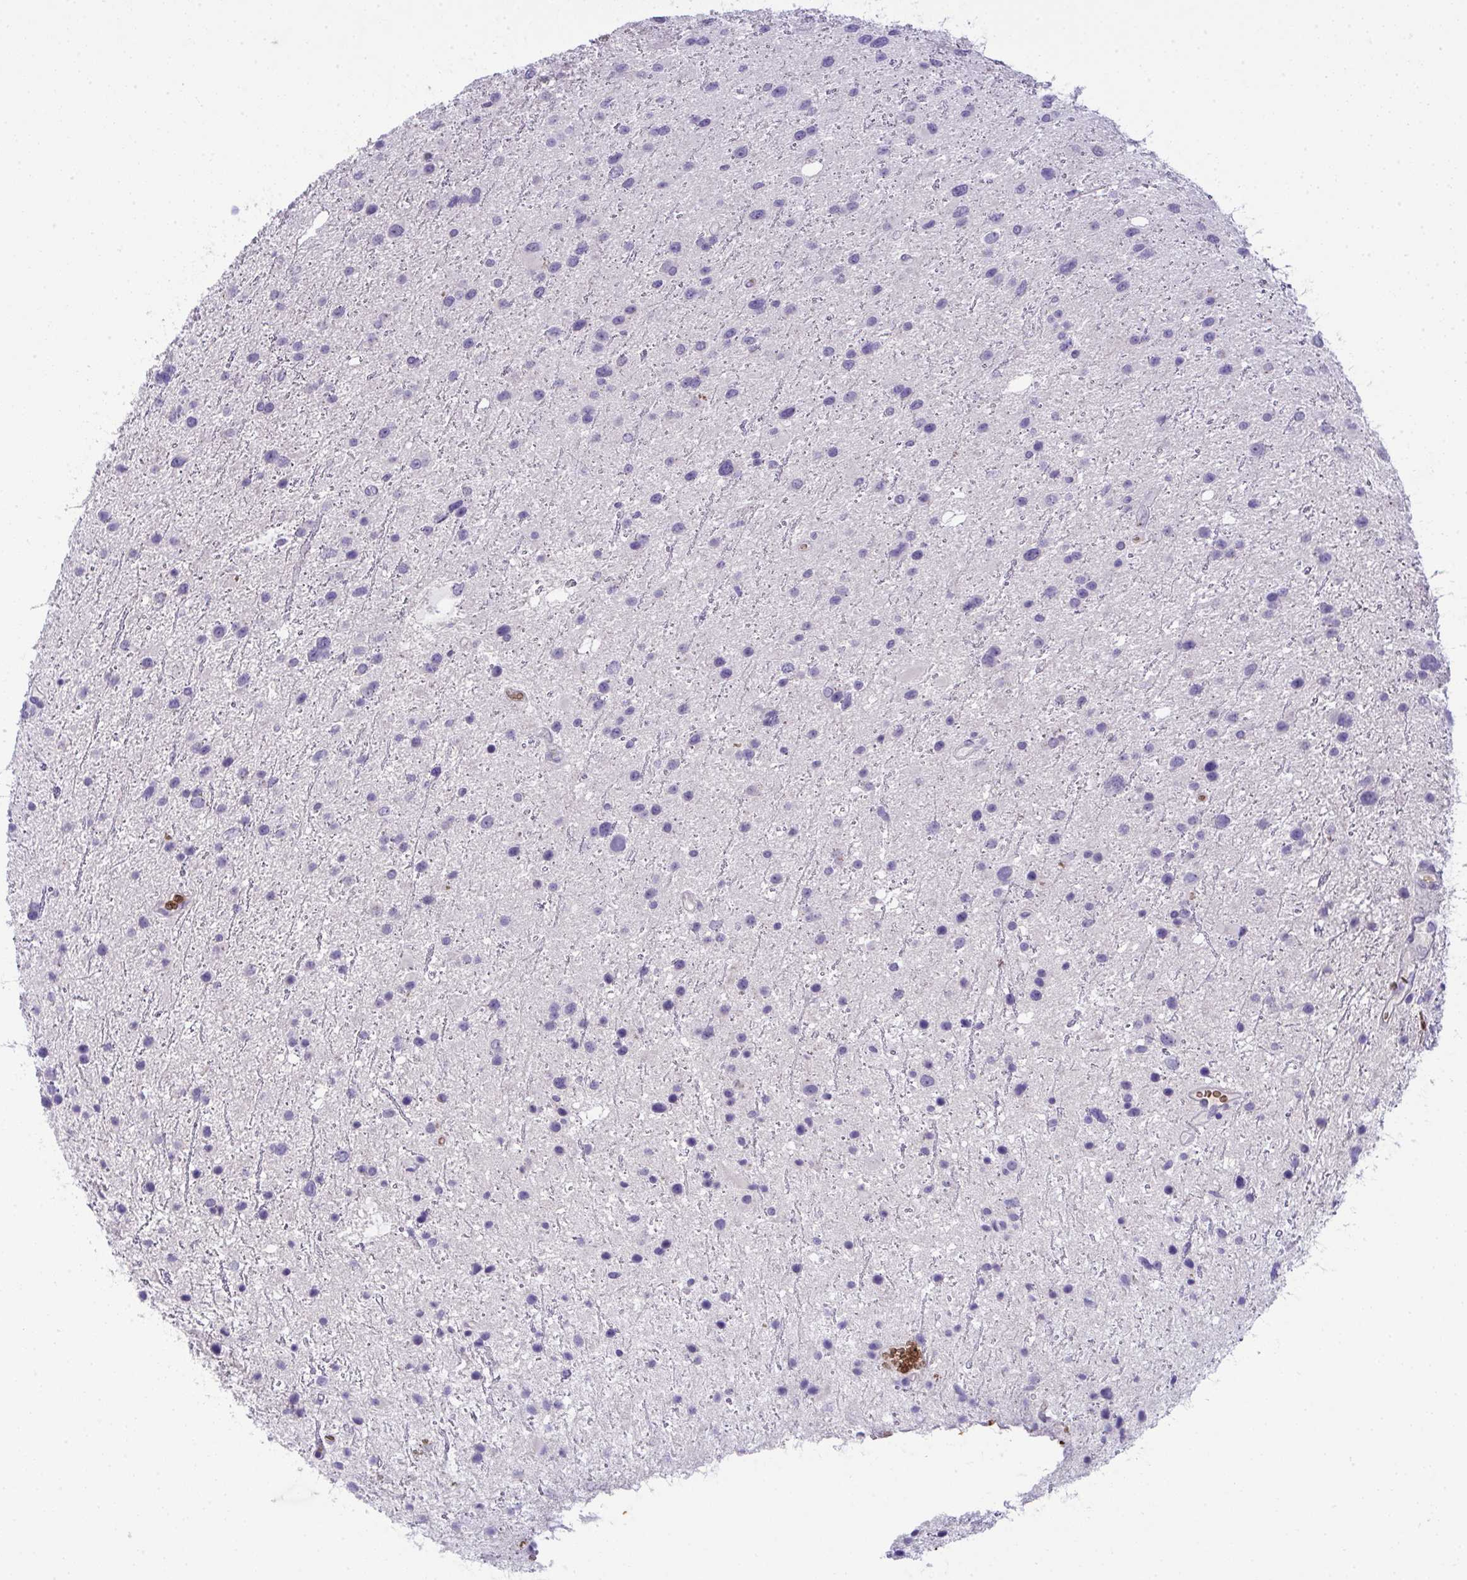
{"staining": {"intensity": "negative", "quantity": "none", "location": "none"}, "tissue": "glioma", "cell_type": "Tumor cells", "image_type": "cancer", "snomed": [{"axis": "morphology", "description": "Glioma, malignant, Low grade"}, {"axis": "topography", "description": "Brain"}], "caption": "A high-resolution histopathology image shows immunohistochemistry staining of glioma, which displays no significant positivity in tumor cells.", "gene": "SPTB", "patient": {"sex": "female", "age": 32}}